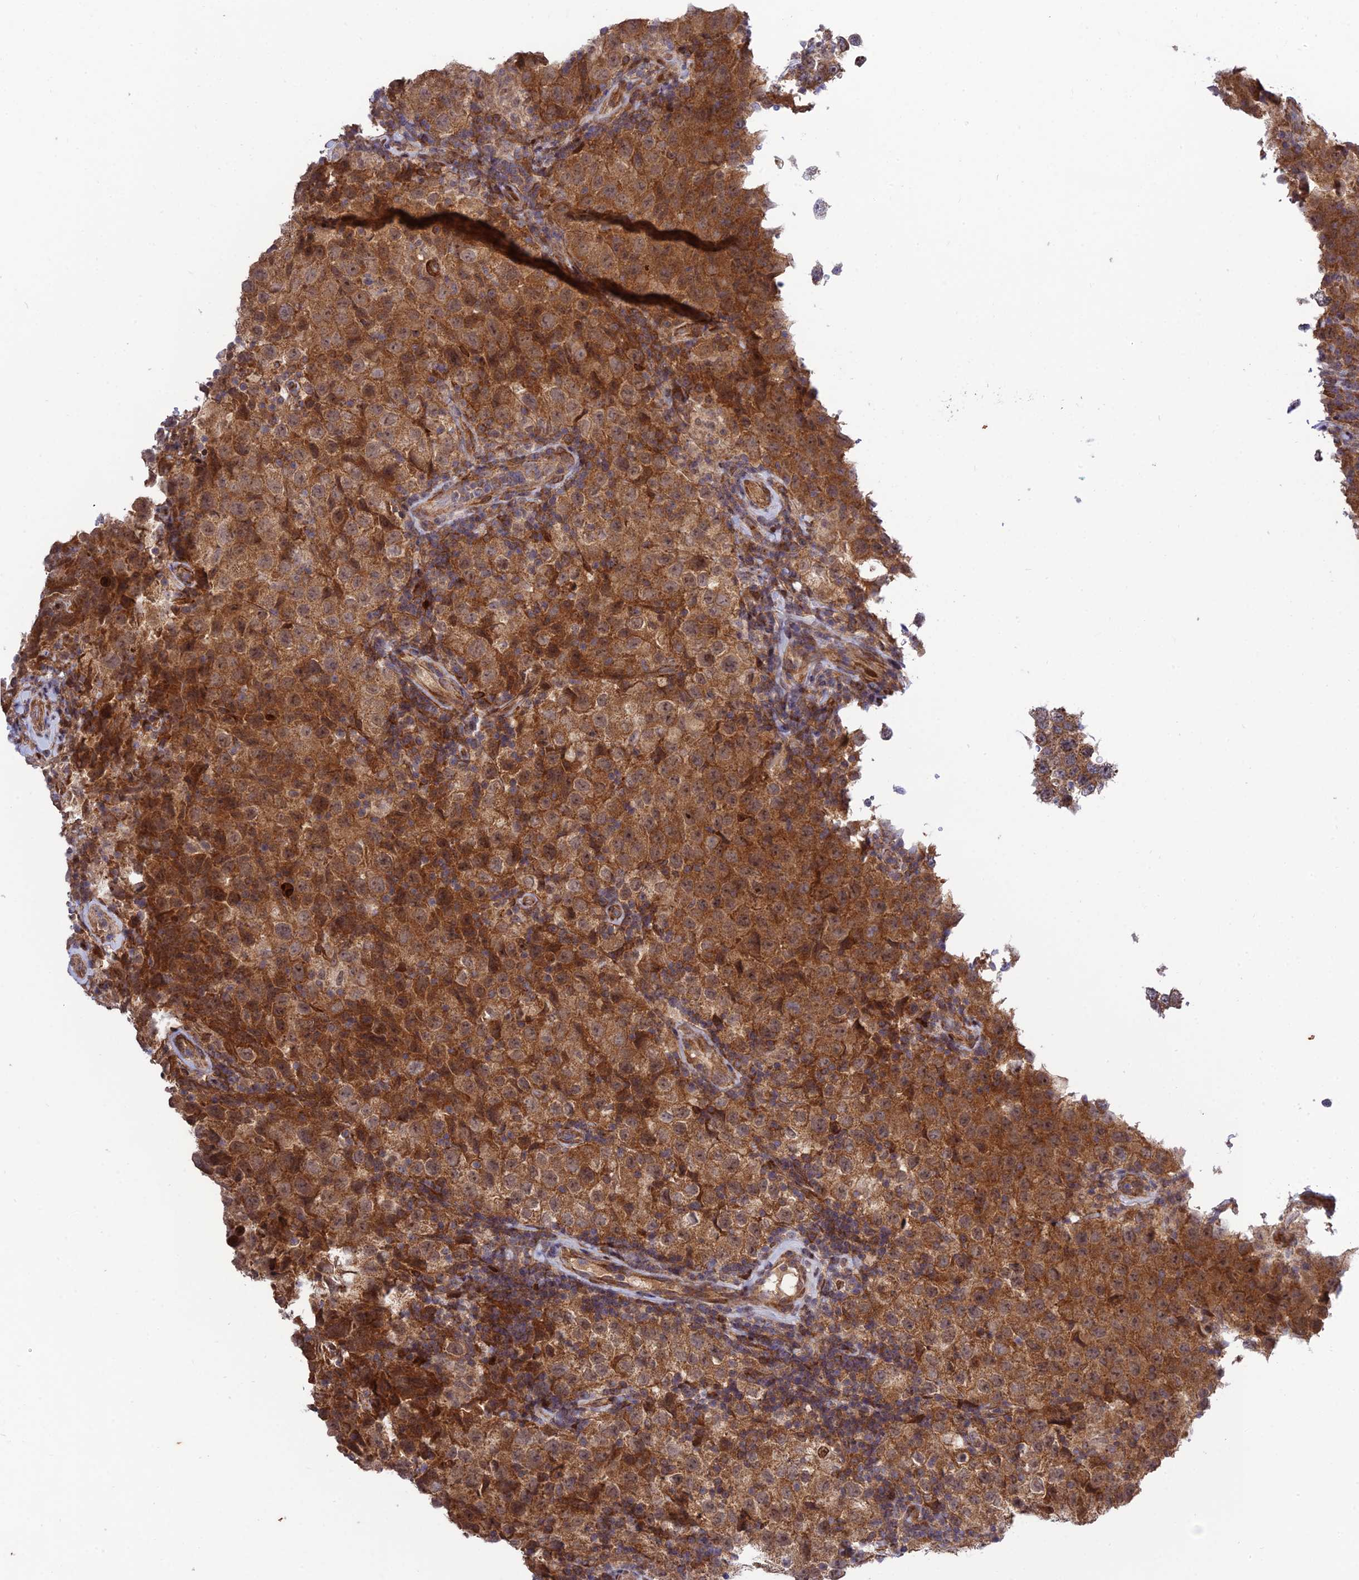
{"staining": {"intensity": "moderate", "quantity": ">75%", "location": "cytoplasmic/membranous"}, "tissue": "testis cancer", "cell_type": "Tumor cells", "image_type": "cancer", "snomed": [{"axis": "morphology", "description": "Seminoma, NOS"}, {"axis": "morphology", "description": "Carcinoma, Embryonal, NOS"}, {"axis": "topography", "description": "Testis"}], "caption": "Tumor cells display medium levels of moderate cytoplasmic/membranous expression in about >75% of cells in testis cancer. The protein of interest is shown in brown color, while the nuclei are stained blue.", "gene": "PLEKHG2", "patient": {"sex": "male", "age": 41}}